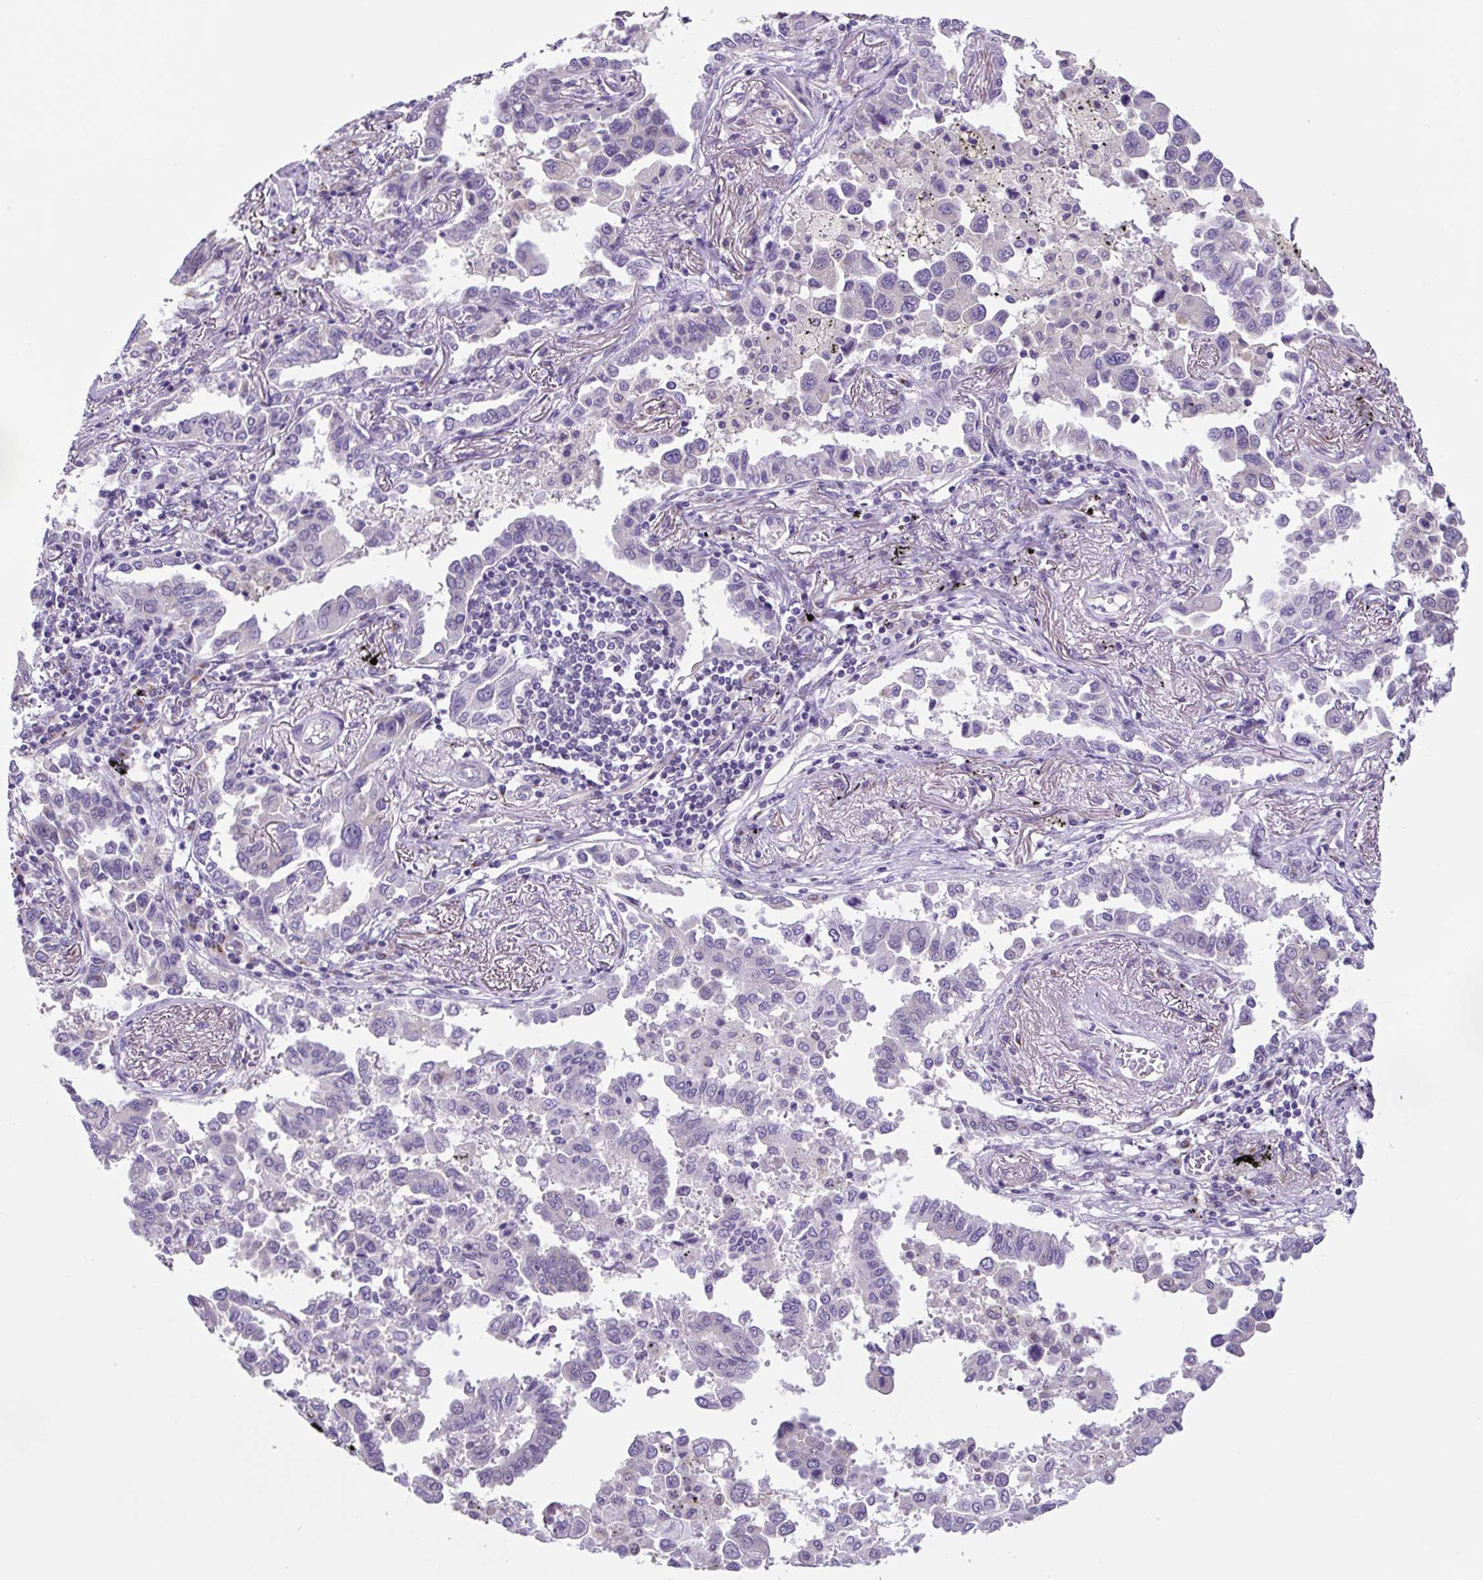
{"staining": {"intensity": "negative", "quantity": "none", "location": "none"}, "tissue": "lung cancer", "cell_type": "Tumor cells", "image_type": "cancer", "snomed": [{"axis": "morphology", "description": "Adenocarcinoma, NOS"}, {"axis": "topography", "description": "Lung"}], "caption": "High power microscopy micrograph of an IHC micrograph of lung cancer, revealing no significant expression in tumor cells. (DAB immunohistochemistry, high magnification).", "gene": "GORASP1", "patient": {"sex": "male", "age": 67}}